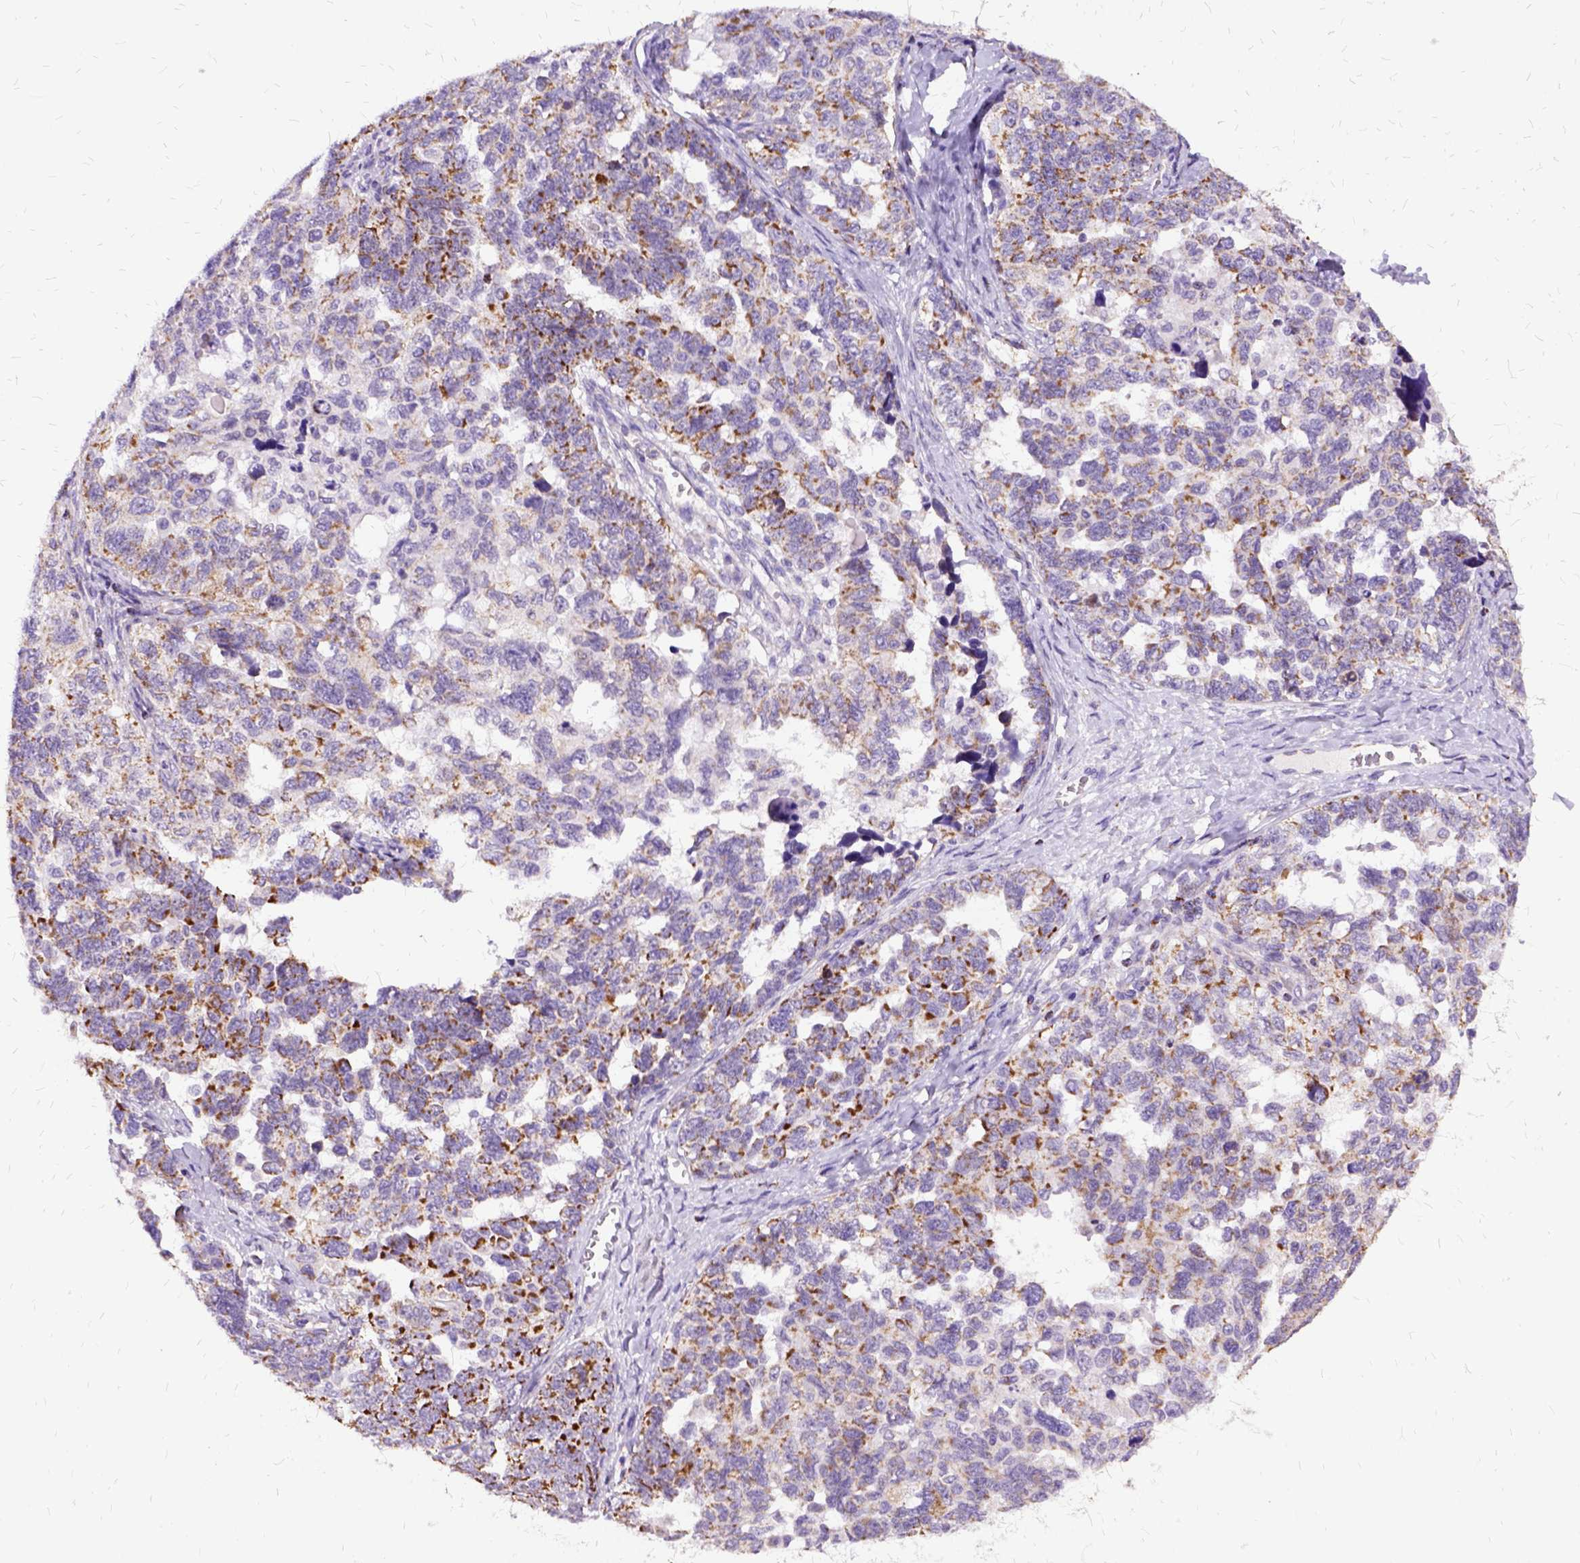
{"staining": {"intensity": "moderate", "quantity": "25%-75%", "location": "cytoplasmic/membranous"}, "tissue": "ovarian cancer", "cell_type": "Tumor cells", "image_type": "cancer", "snomed": [{"axis": "morphology", "description": "Cystadenocarcinoma, serous, NOS"}, {"axis": "topography", "description": "Ovary"}], "caption": "Protein expression analysis of human ovarian cancer reveals moderate cytoplasmic/membranous positivity in approximately 25%-75% of tumor cells. (brown staining indicates protein expression, while blue staining denotes nuclei).", "gene": "OXCT1", "patient": {"sex": "female", "age": 69}}